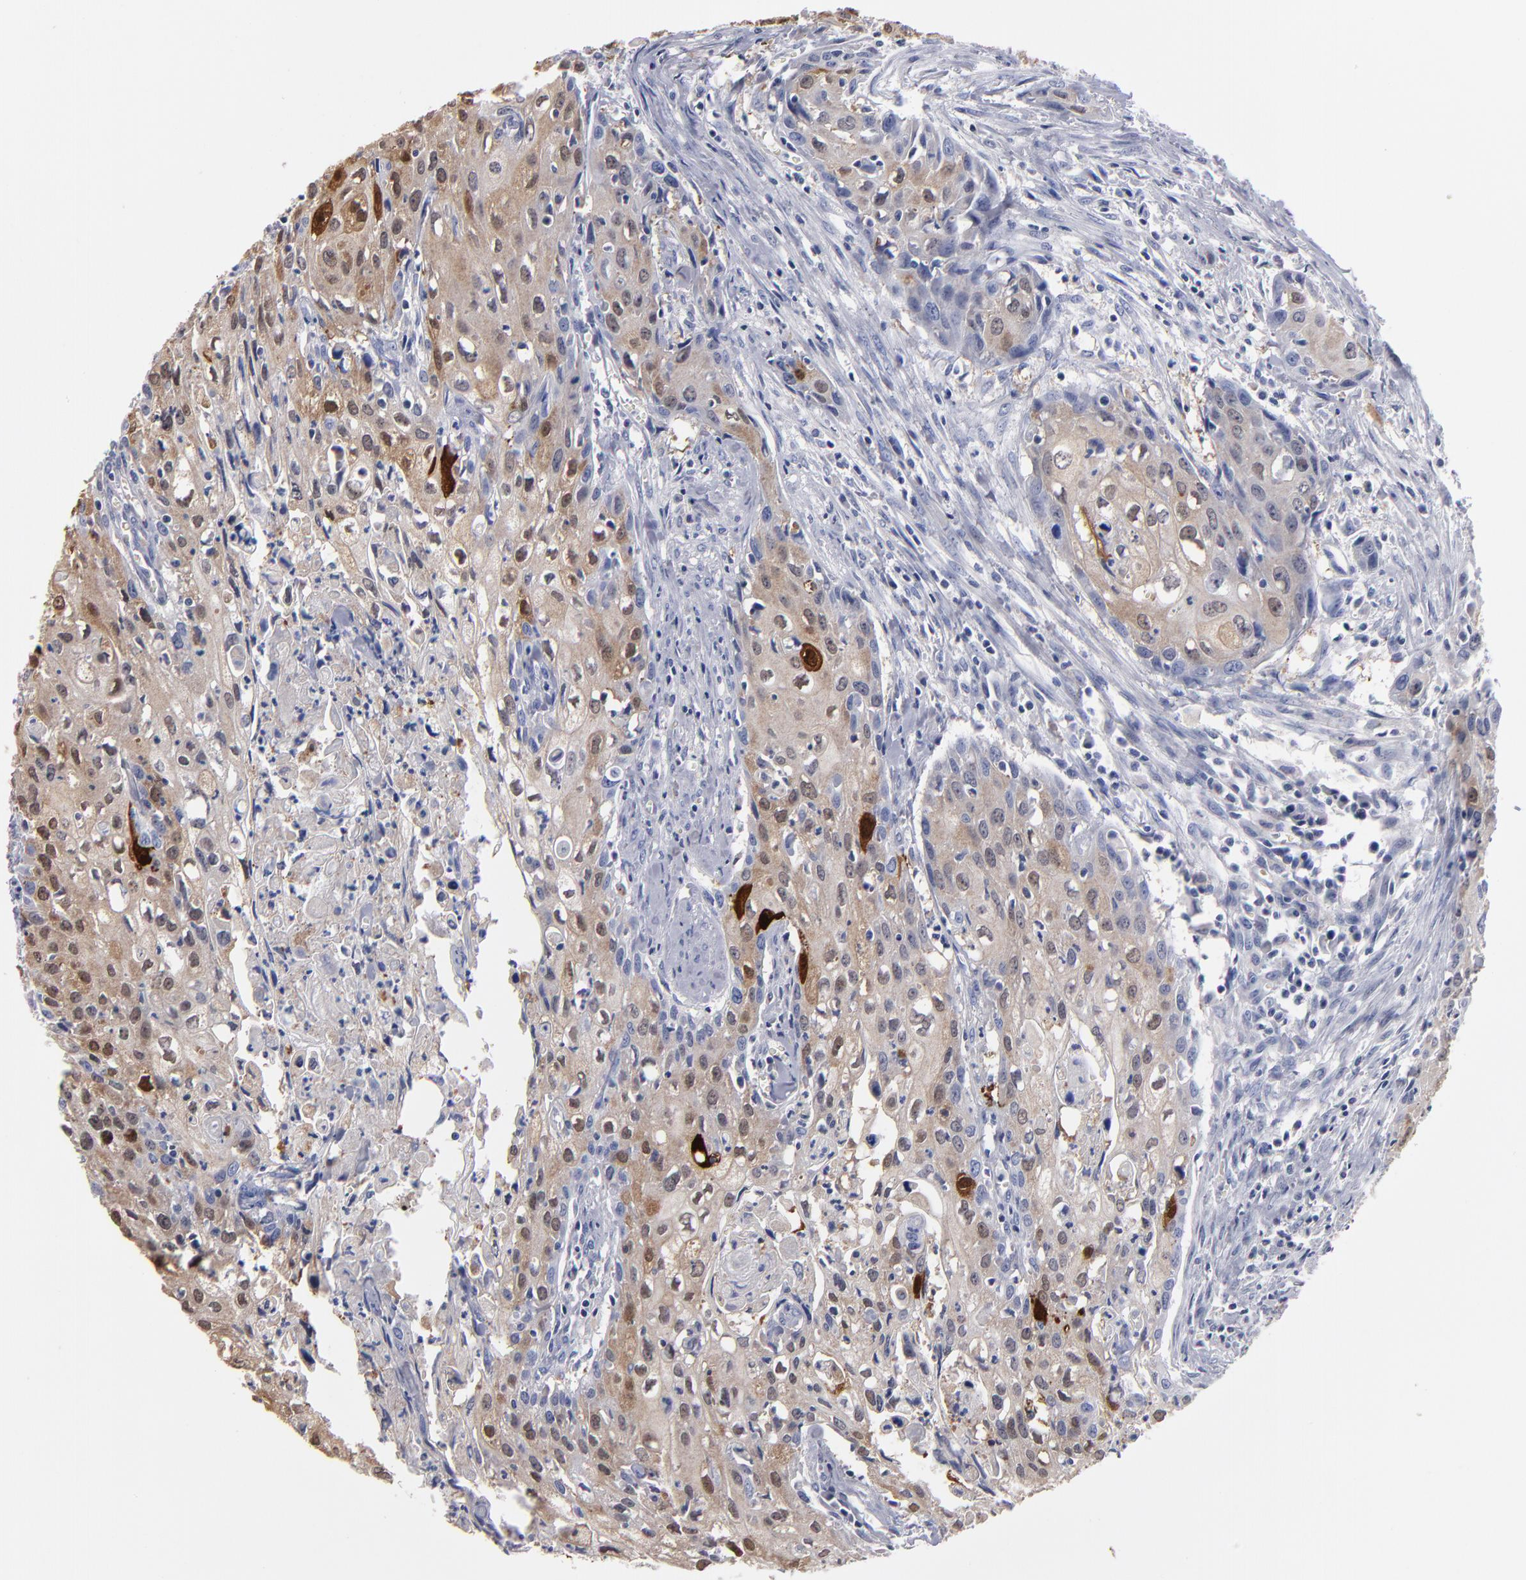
{"staining": {"intensity": "moderate", "quantity": "25%-75%", "location": "cytoplasmic/membranous,nuclear"}, "tissue": "urothelial cancer", "cell_type": "Tumor cells", "image_type": "cancer", "snomed": [{"axis": "morphology", "description": "Urothelial carcinoma, High grade"}, {"axis": "topography", "description": "Urinary bladder"}], "caption": "Urothelial cancer was stained to show a protein in brown. There is medium levels of moderate cytoplasmic/membranous and nuclear expression in about 25%-75% of tumor cells.", "gene": "FABP4", "patient": {"sex": "male", "age": 54}}